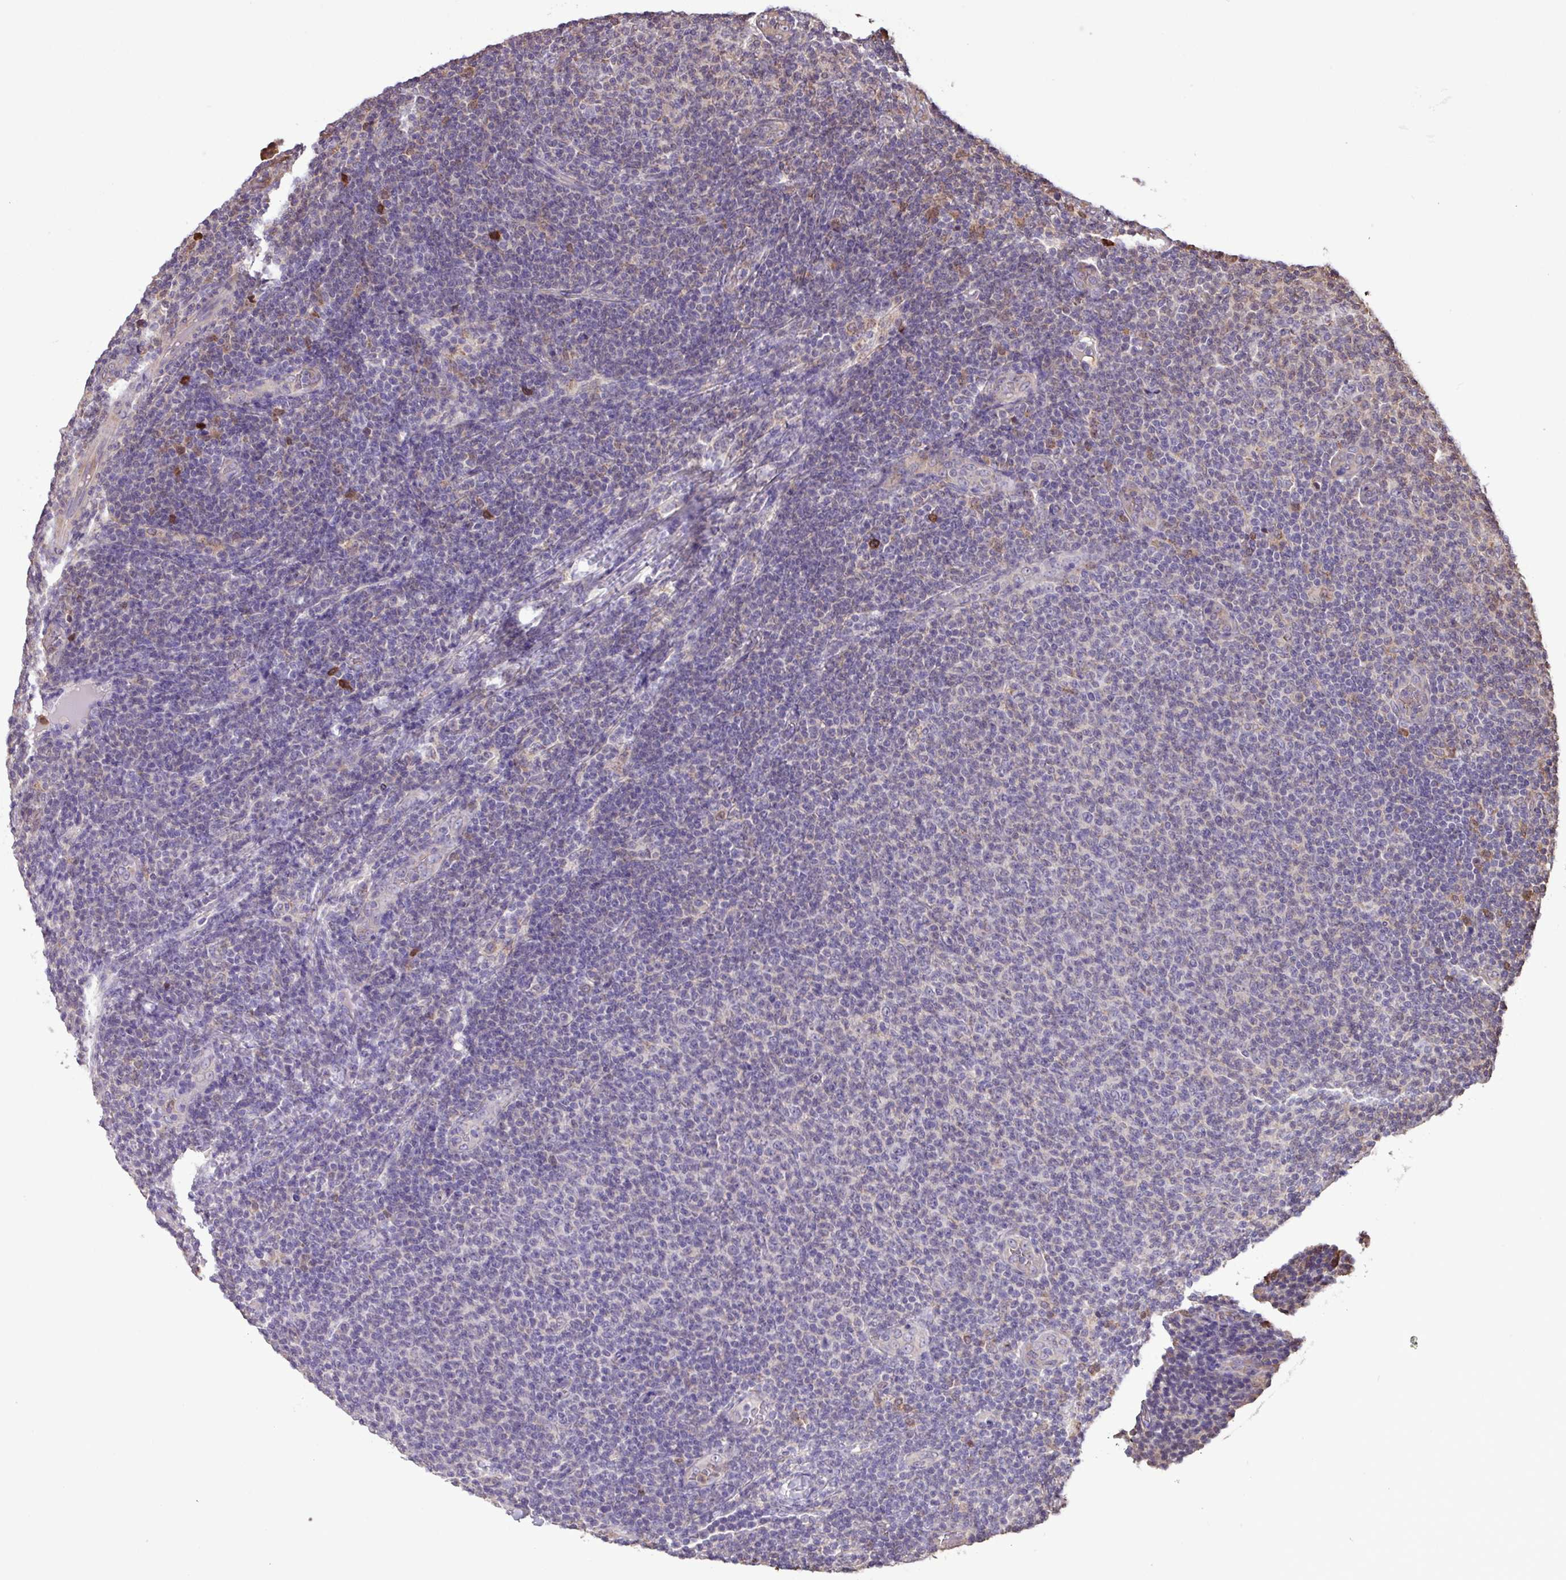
{"staining": {"intensity": "negative", "quantity": "none", "location": "none"}, "tissue": "lymphoma", "cell_type": "Tumor cells", "image_type": "cancer", "snomed": [{"axis": "morphology", "description": "Malignant lymphoma, non-Hodgkin's type, Low grade"}, {"axis": "topography", "description": "Lymph node"}], "caption": "Immunohistochemistry photomicrograph of neoplastic tissue: human malignant lymphoma, non-Hodgkin's type (low-grade) stained with DAB shows no significant protein expression in tumor cells.", "gene": "CHST11", "patient": {"sex": "male", "age": 66}}